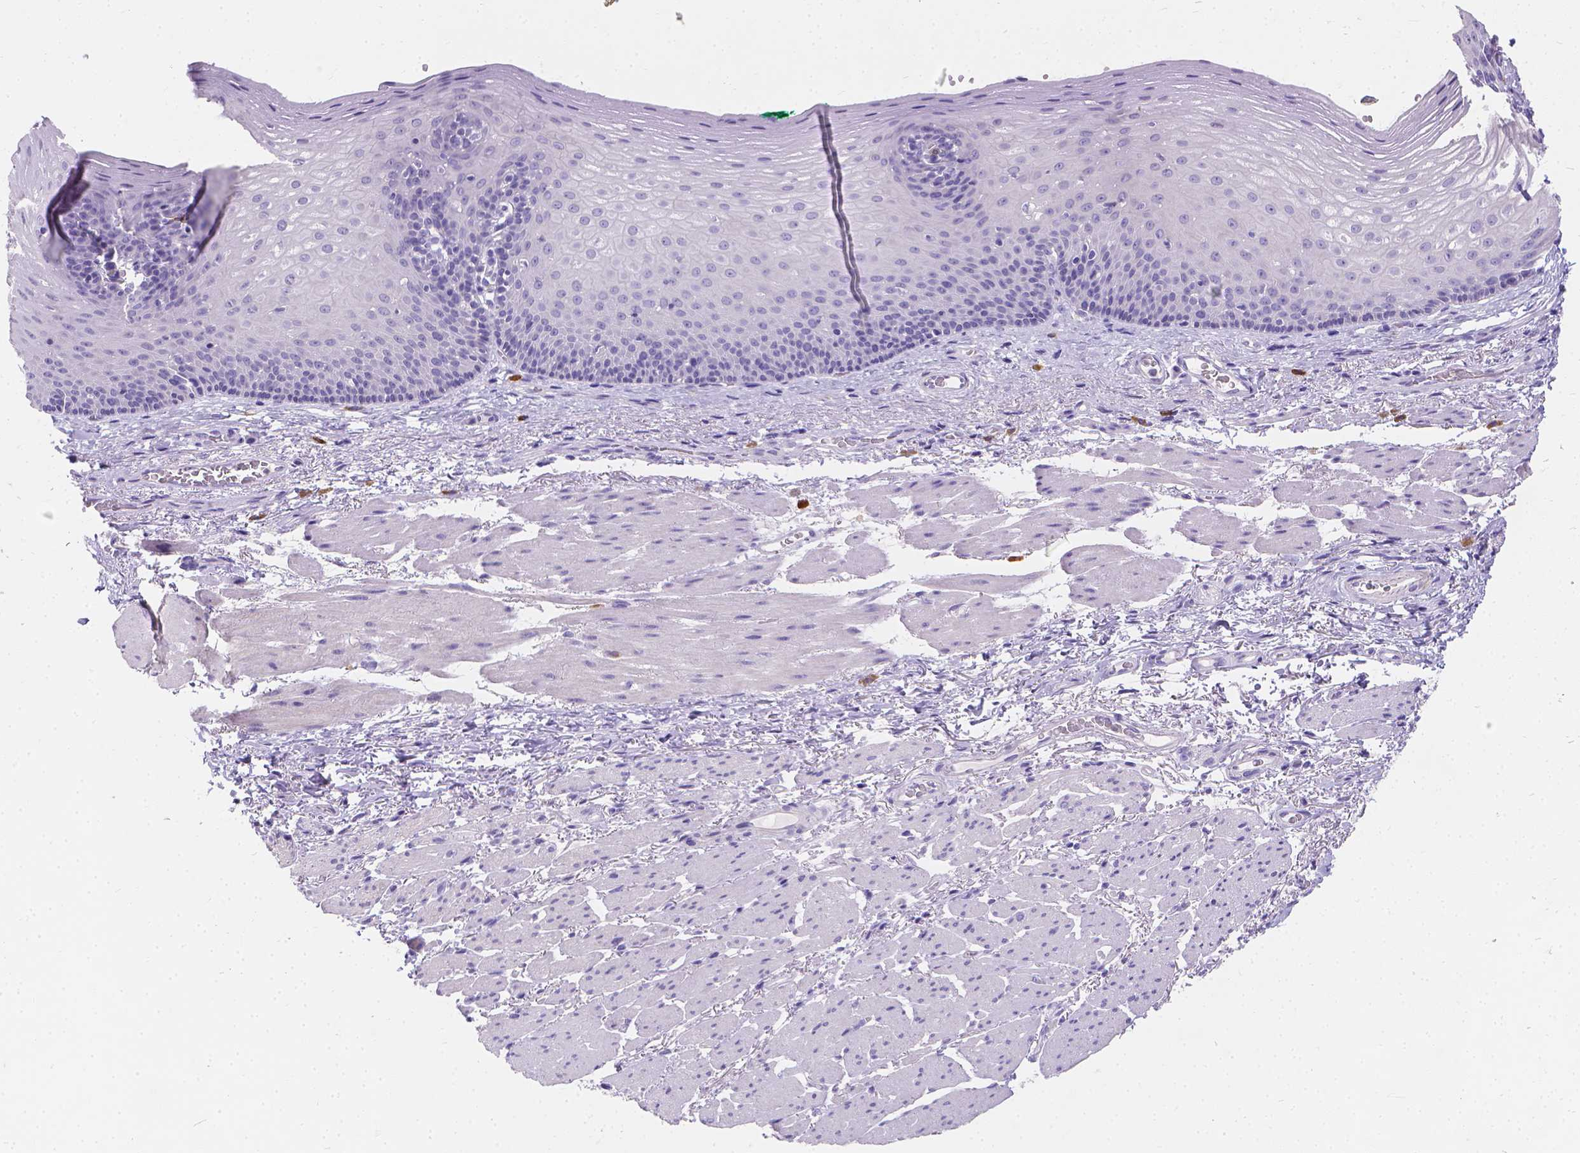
{"staining": {"intensity": "negative", "quantity": "none", "location": "none"}, "tissue": "esophagus", "cell_type": "Squamous epithelial cells", "image_type": "normal", "snomed": [{"axis": "morphology", "description": "Normal tissue, NOS"}, {"axis": "topography", "description": "Esophagus"}], "caption": "Immunohistochemistry photomicrograph of benign esophagus: human esophagus stained with DAB demonstrates no significant protein positivity in squamous epithelial cells.", "gene": "GNRHR", "patient": {"sex": "male", "age": 76}}